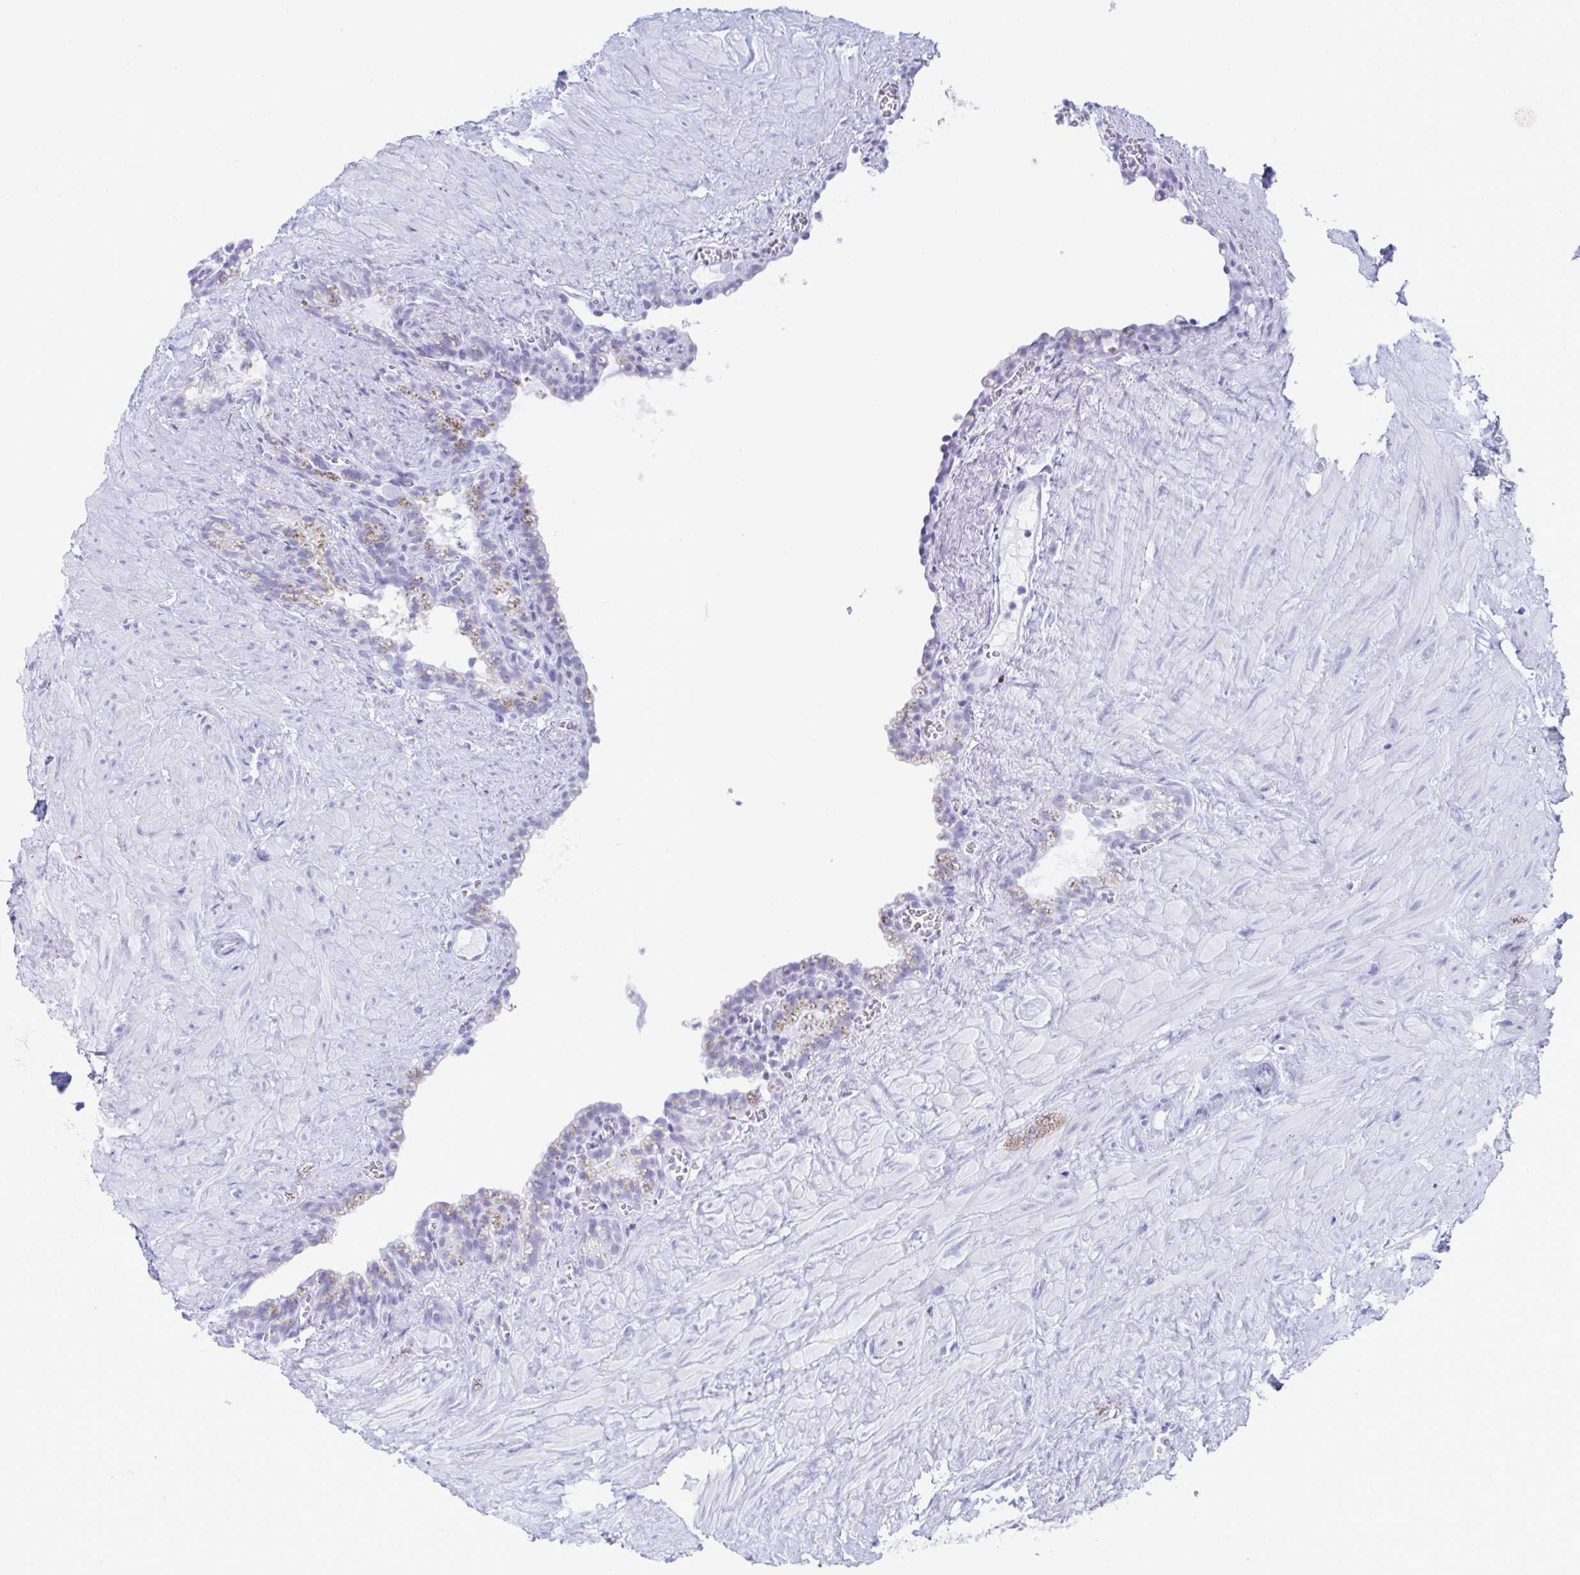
{"staining": {"intensity": "negative", "quantity": "none", "location": "none"}, "tissue": "seminal vesicle", "cell_type": "Glandular cells", "image_type": "normal", "snomed": [{"axis": "morphology", "description": "Normal tissue, NOS"}, {"axis": "topography", "description": "Seminal veicle"}], "caption": "High power microscopy histopathology image of an immunohistochemistry photomicrograph of normal seminal vesicle, revealing no significant expression in glandular cells.", "gene": "GKN2", "patient": {"sex": "male", "age": 76}}